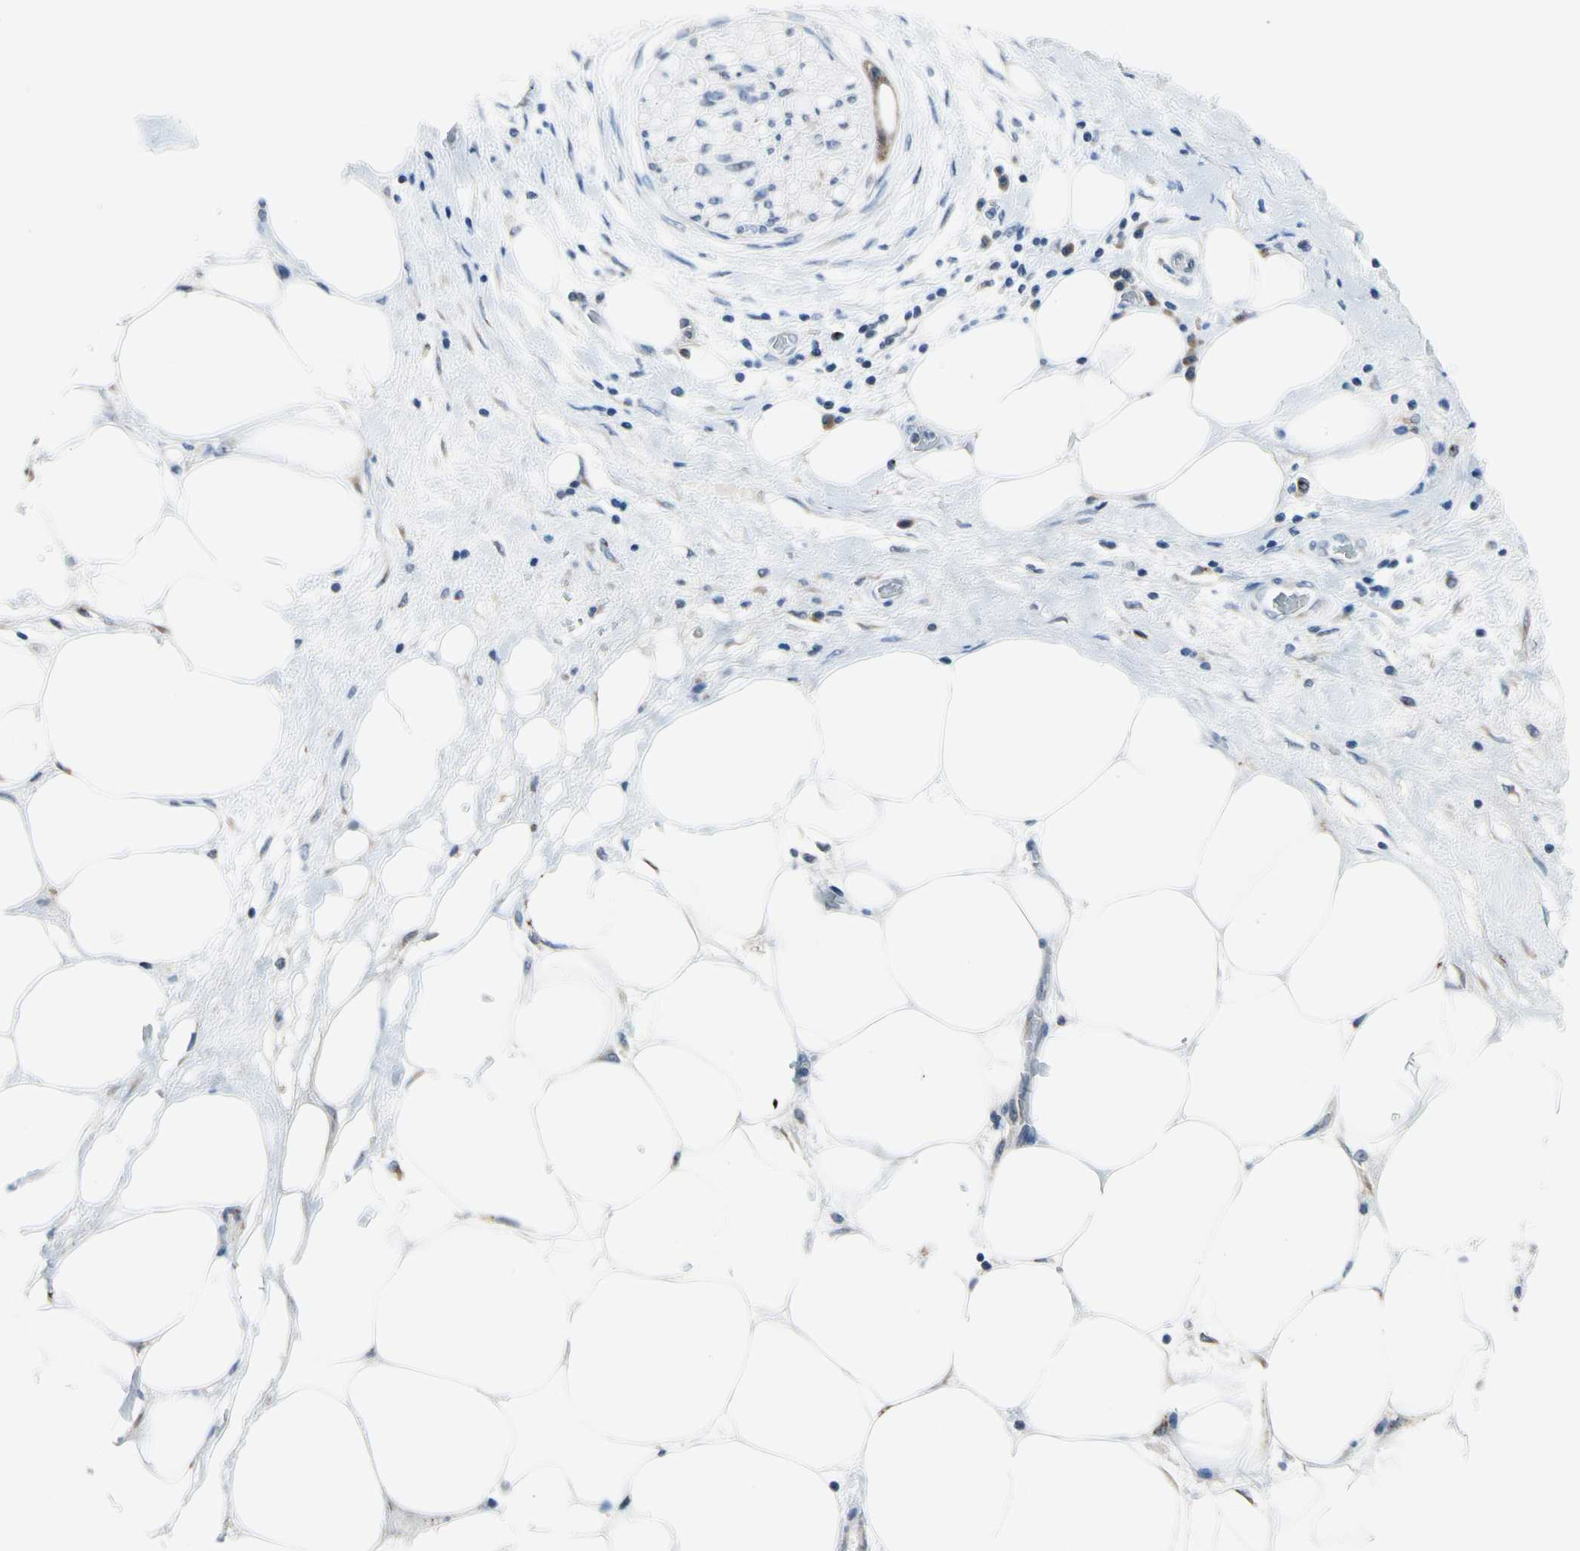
{"staining": {"intensity": "weak", "quantity": ">75%", "location": "cytoplasmic/membranous"}, "tissue": "pancreatic cancer", "cell_type": "Tumor cells", "image_type": "cancer", "snomed": [{"axis": "morphology", "description": "Adenocarcinoma, NOS"}, {"axis": "topography", "description": "Pancreas"}], "caption": "IHC (DAB) staining of pancreatic cancer shows weak cytoplasmic/membranous protein positivity in approximately >75% of tumor cells.", "gene": "TMED7", "patient": {"sex": "male", "age": 70}}